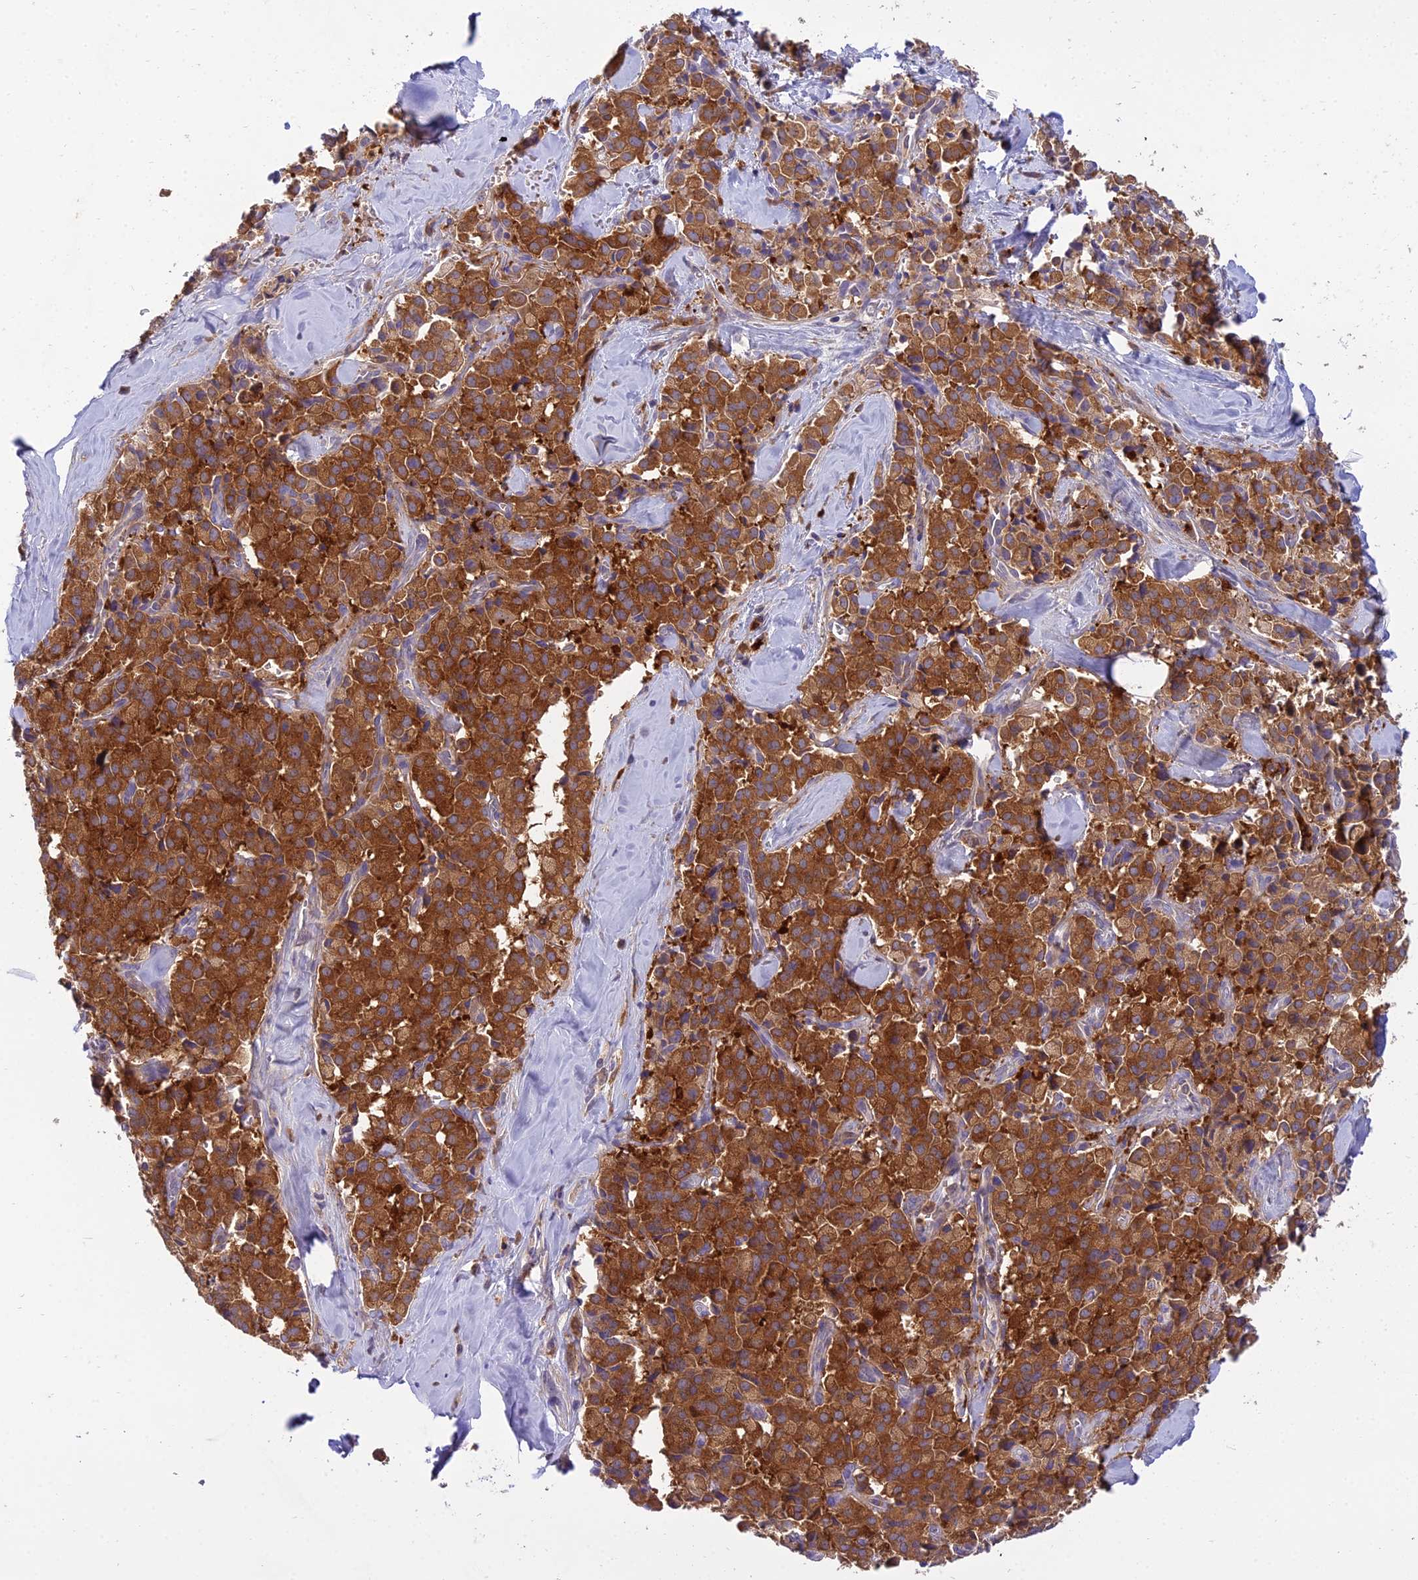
{"staining": {"intensity": "strong", "quantity": ">75%", "location": "cytoplasmic/membranous"}, "tissue": "pancreatic cancer", "cell_type": "Tumor cells", "image_type": "cancer", "snomed": [{"axis": "morphology", "description": "Adenocarcinoma, NOS"}, {"axis": "topography", "description": "Pancreas"}], "caption": "Strong cytoplasmic/membranous expression for a protein is appreciated in approximately >75% of tumor cells of pancreatic cancer using immunohistochemistry.", "gene": "UBE2G1", "patient": {"sex": "male", "age": 65}}